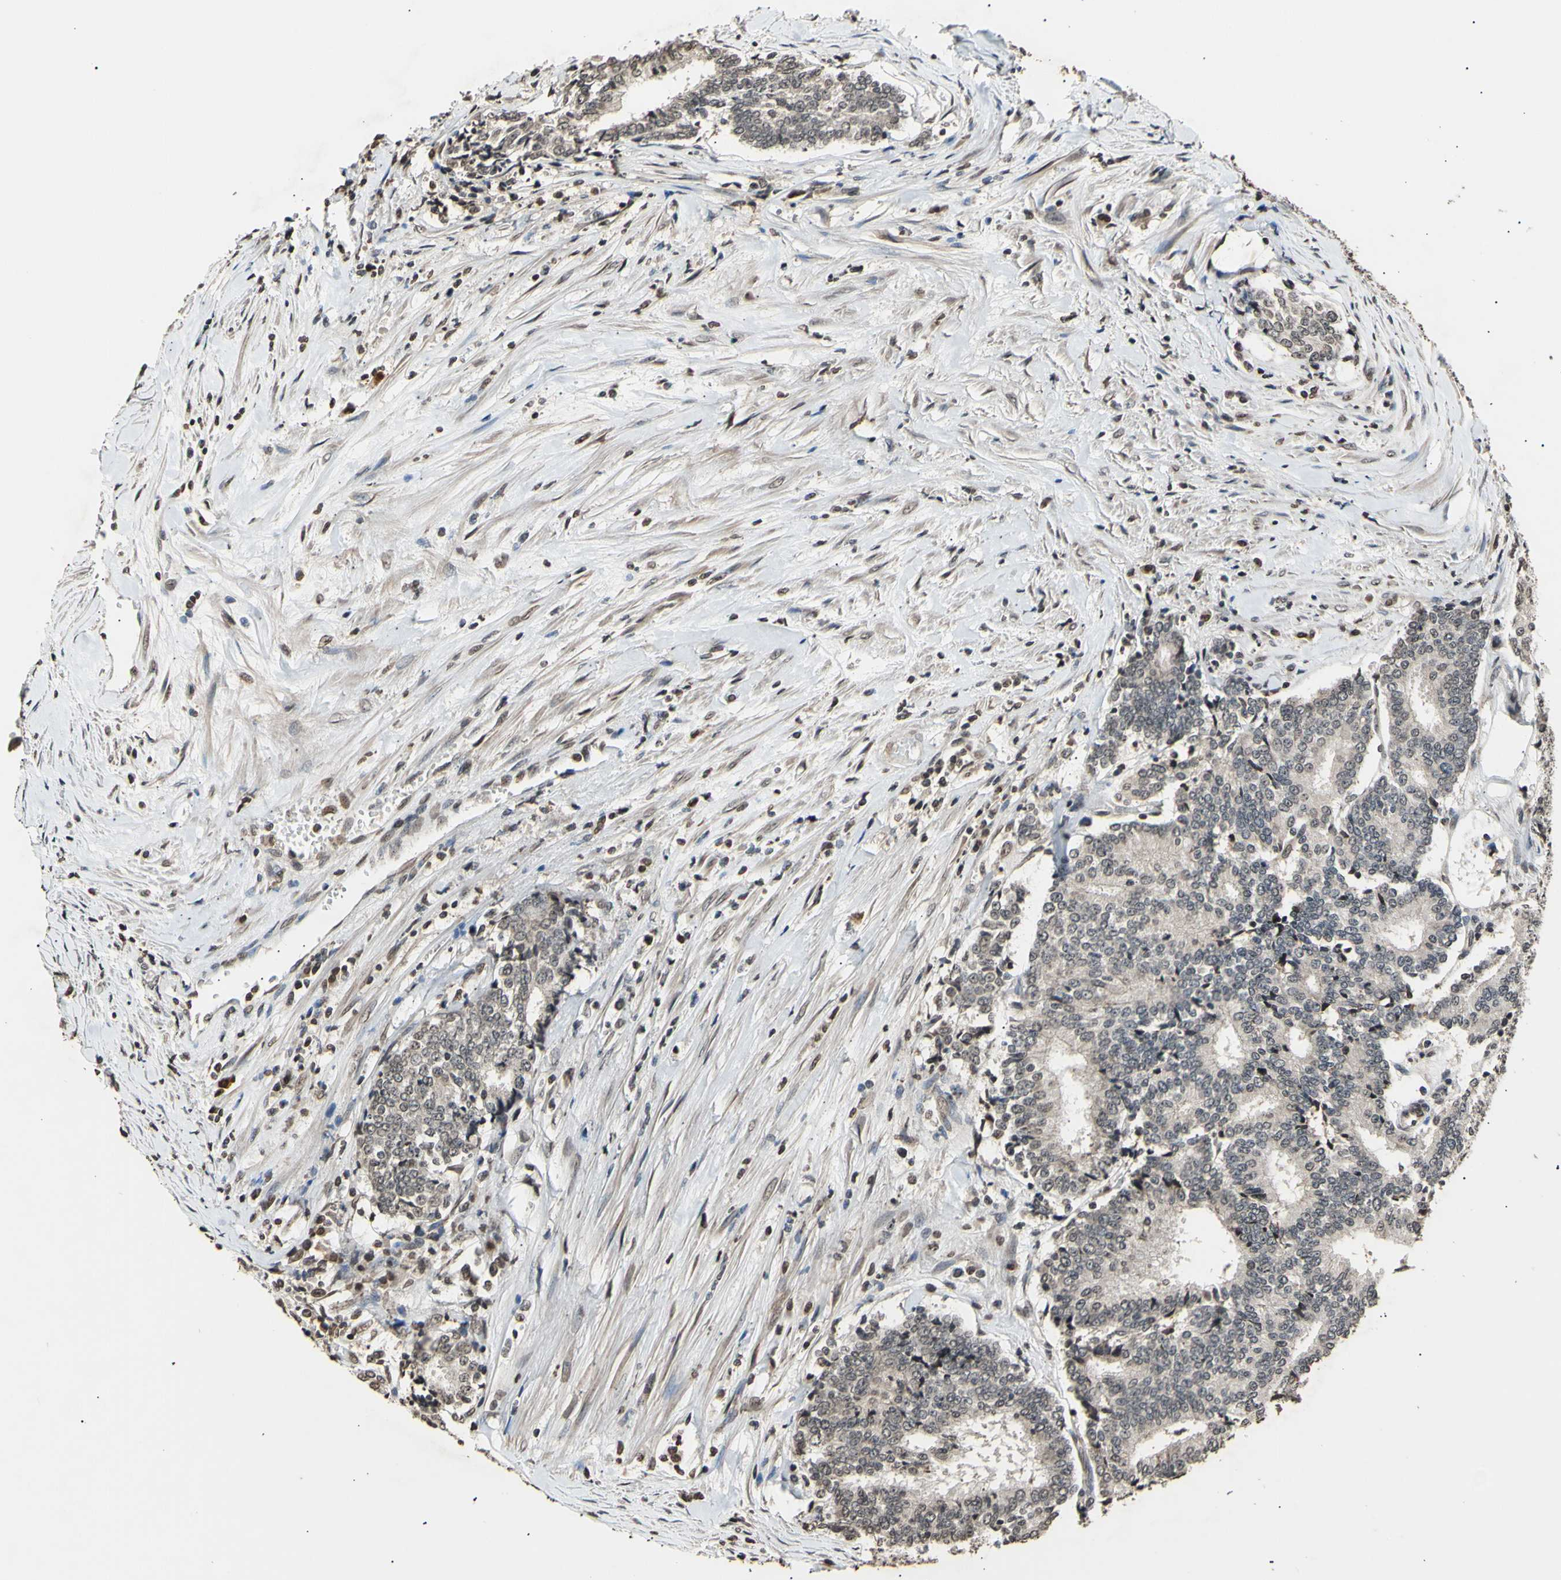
{"staining": {"intensity": "weak", "quantity": ">75%", "location": "cytoplasmic/membranous,nuclear"}, "tissue": "prostate cancer", "cell_type": "Tumor cells", "image_type": "cancer", "snomed": [{"axis": "morphology", "description": "Normal tissue, NOS"}, {"axis": "morphology", "description": "Adenocarcinoma, High grade"}, {"axis": "topography", "description": "Prostate"}, {"axis": "topography", "description": "Seminal veicle"}], "caption": "Immunohistochemical staining of adenocarcinoma (high-grade) (prostate) exhibits low levels of weak cytoplasmic/membranous and nuclear protein staining in about >75% of tumor cells.", "gene": "ANAPC7", "patient": {"sex": "male", "age": 55}}